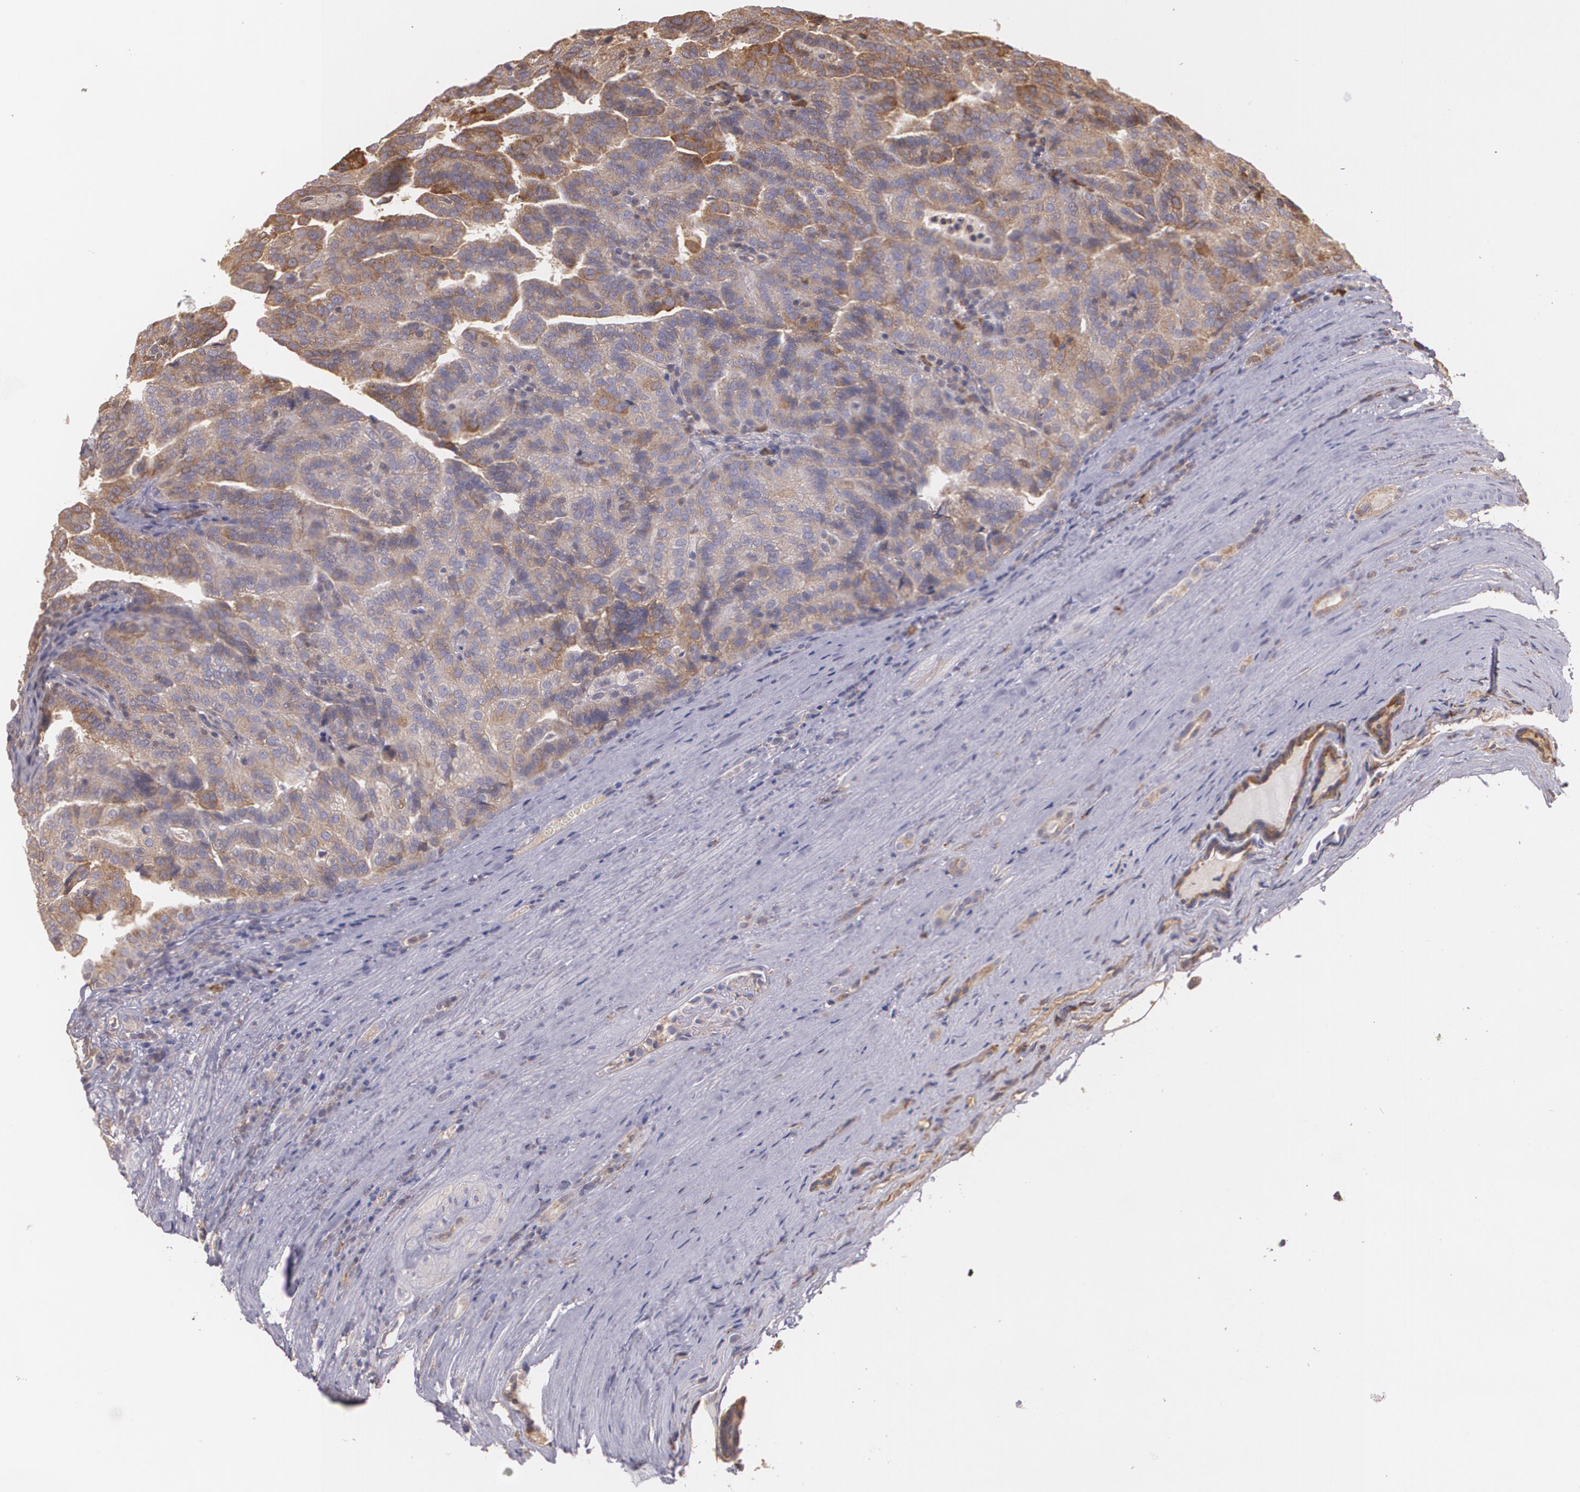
{"staining": {"intensity": "moderate", "quantity": ">75%", "location": "cytoplasmic/membranous"}, "tissue": "renal cancer", "cell_type": "Tumor cells", "image_type": "cancer", "snomed": [{"axis": "morphology", "description": "Adenocarcinoma, NOS"}, {"axis": "topography", "description": "Kidney"}], "caption": "A high-resolution micrograph shows IHC staining of renal adenocarcinoma, which reveals moderate cytoplasmic/membranous staining in approximately >75% of tumor cells.", "gene": "ECE1", "patient": {"sex": "male", "age": 61}}